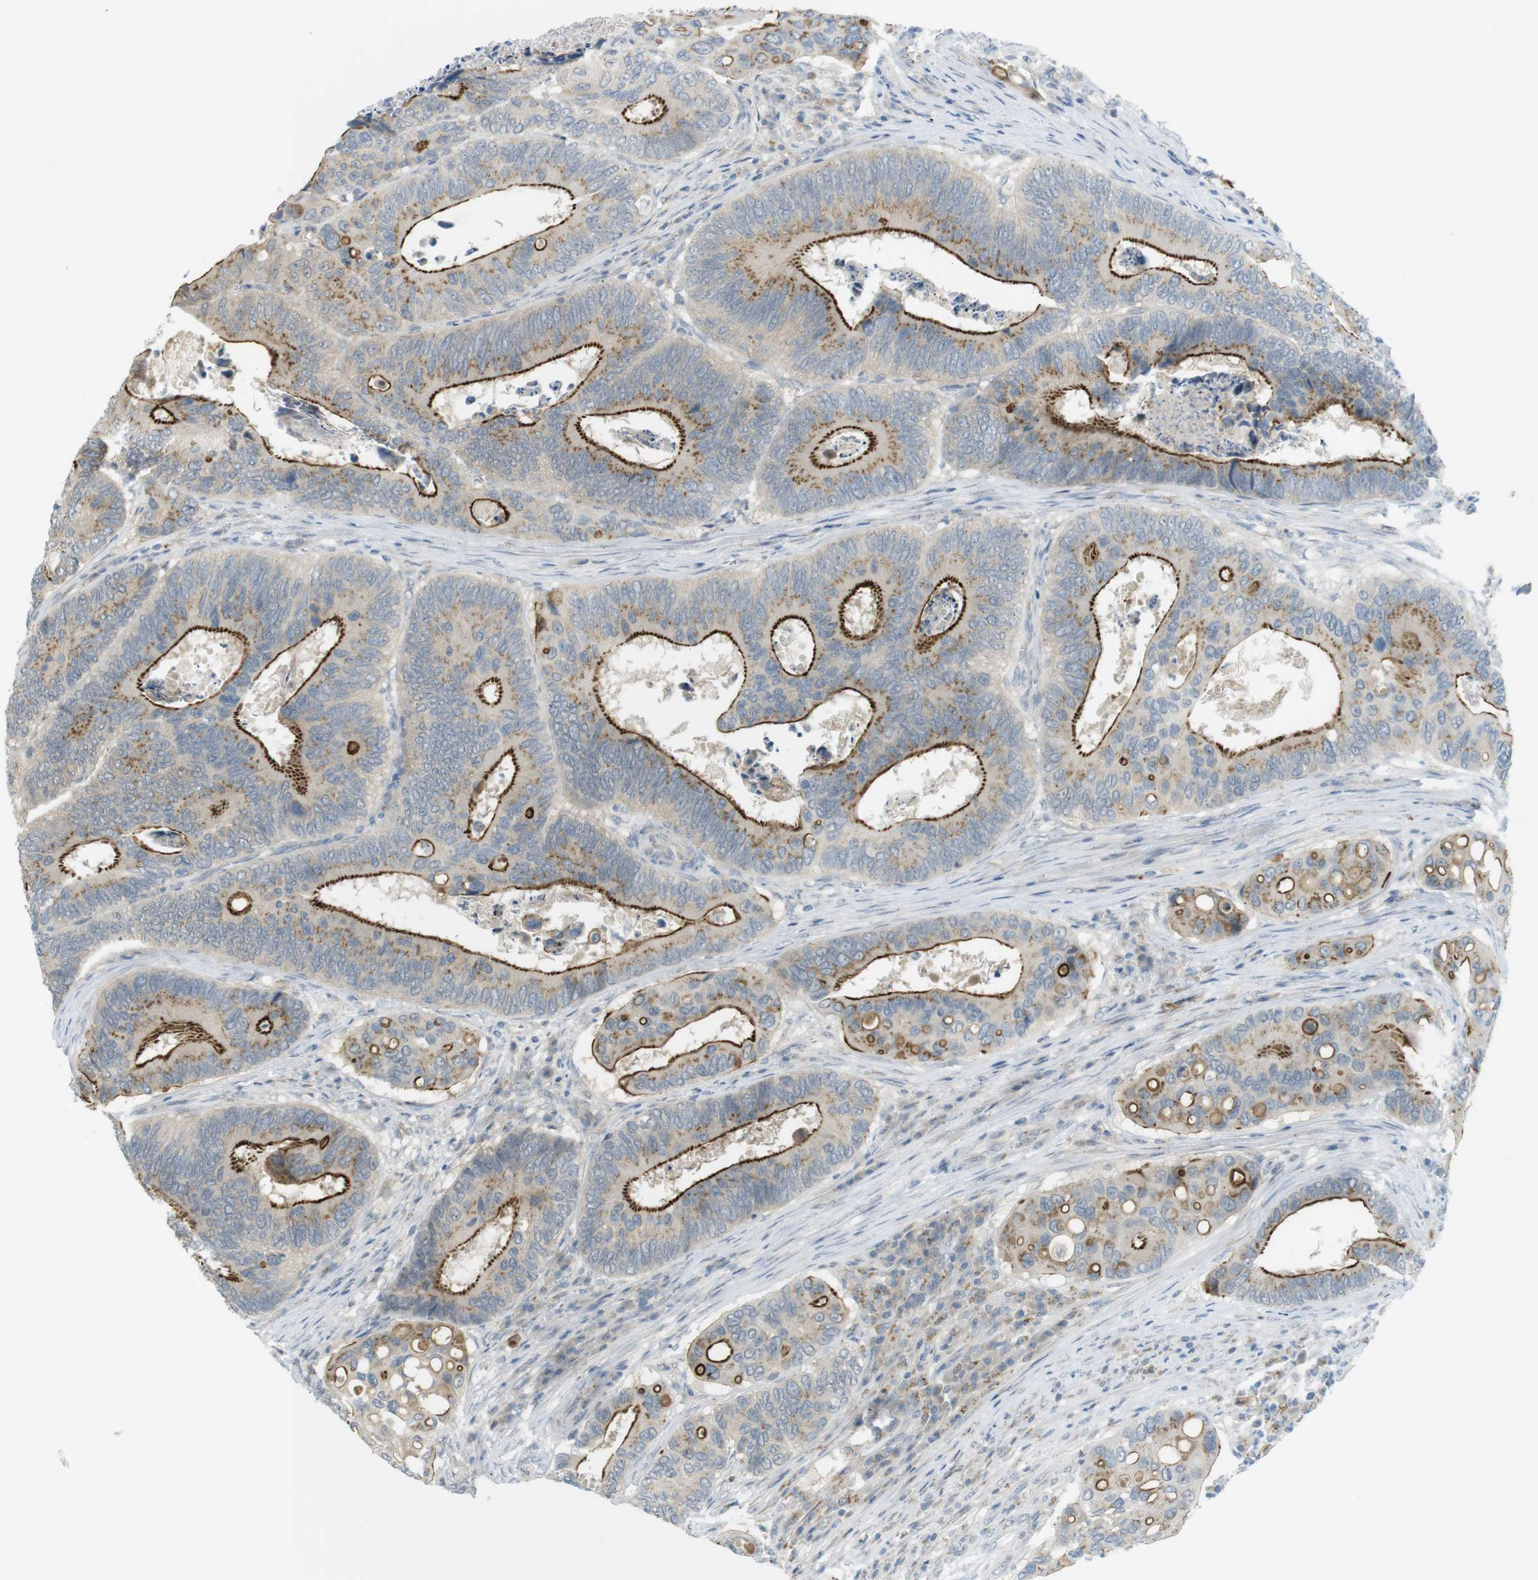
{"staining": {"intensity": "strong", "quantity": "<25%", "location": "cytoplasmic/membranous"}, "tissue": "colorectal cancer", "cell_type": "Tumor cells", "image_type": "cancer", "snomed": [{"axis": "morphology", "description": "Inflammation, NOS"}, {"axis": "morphology", "description": "Adenocarcinoma, NOS"}, {"axis": "topography", "description": "Colon"}], "caption": "Adenocarcinoma (colorectal) tissue shows strong cytoplasmic/membranous positivity in about <25% of tumor cells", "gene": "UGT8", "patient": {"sex": "male", "age": 72}}